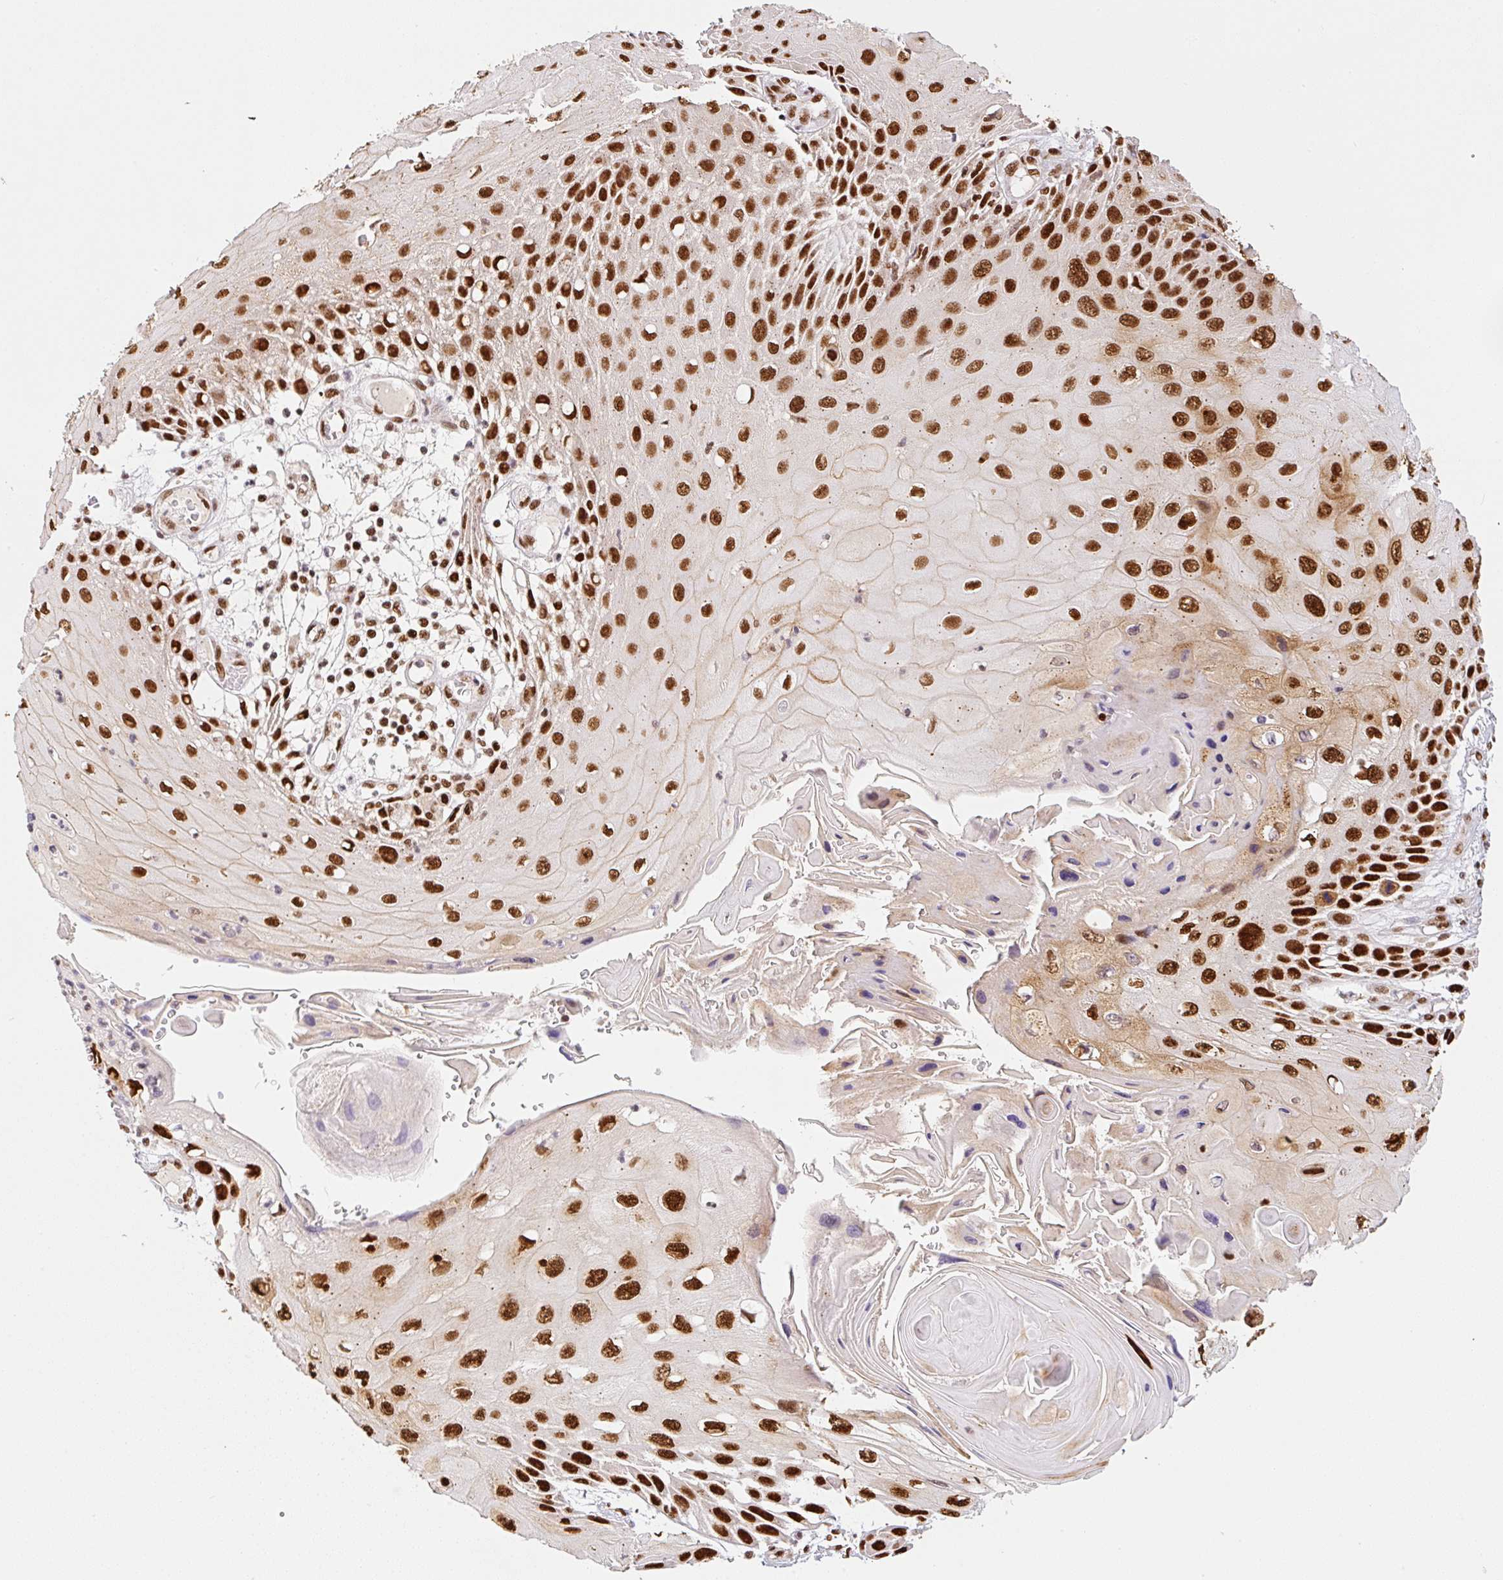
{"staining": {"intensity": "strong", "quantity": ">75%", "location": "nuclear"}, "tissue": "skin cancer", "cell_type": "Tumor cells", "image_type": "cancer", "snomed": [{"axis": "morphology", "description": "Squamous cell carcinoma, NOS"}, {"axis": "topography", "description": "Skin"}, {"axis": "topography", "description": "Vulva"}], "caption": "A photomicrograph of human squamous cell carcinoma (skin) stained for a protein displays strong nuclear brown staining in tumor cells. Immunohistochemistry (ihc) stains the protein of interest in brown and the nuclei are stained blue.", "gene": "GPR139", "patient": {"sex": "female", "age": 44}}